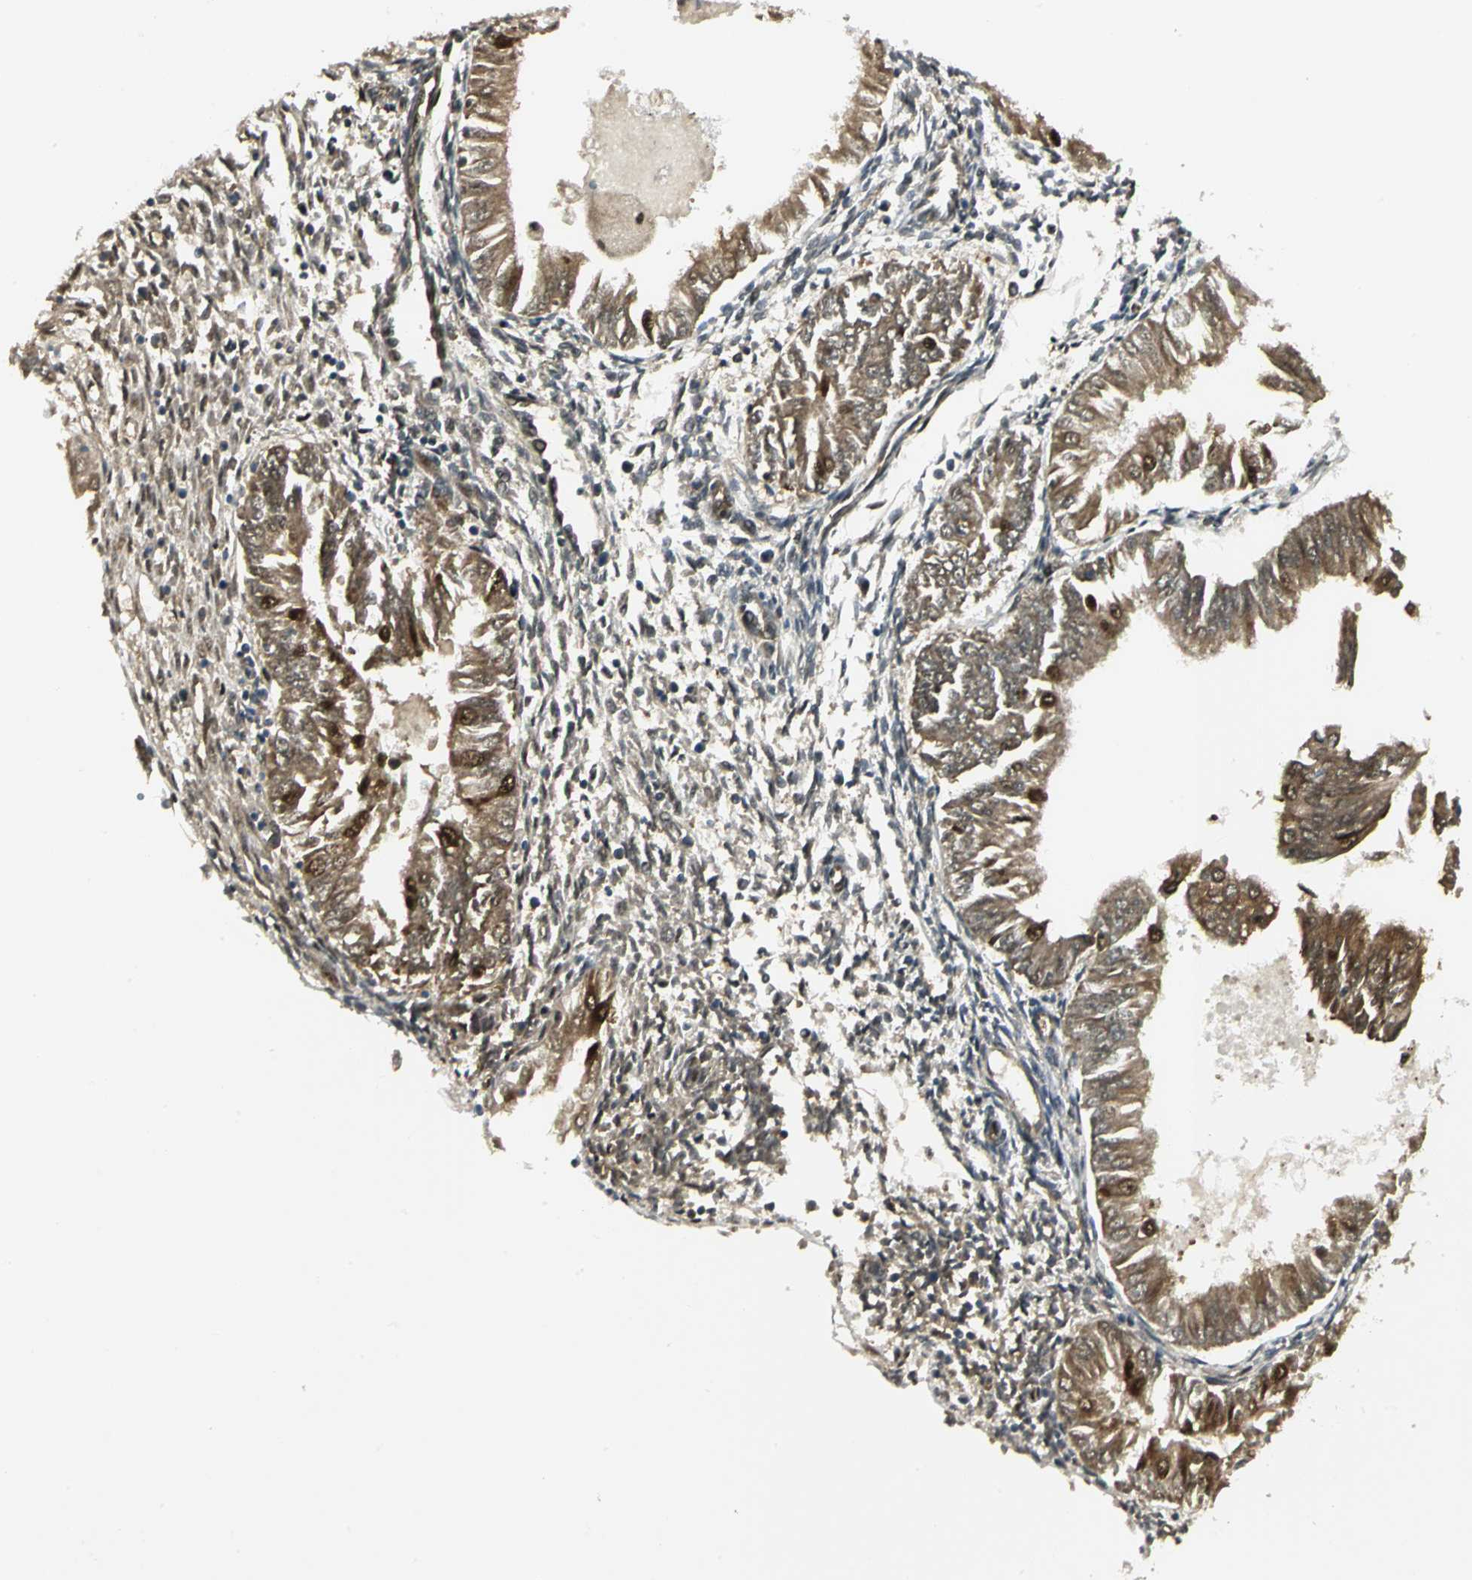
{"staining": {"intensity": "moderate", "quantity": ">75%", "location": "cytoplasmic/membranous"}, "tissue": "endometrial cancer", "cell_type": "Tumor cells", "image_type": "cancer", "snomed": [{"axis": "morphology", "description": "Adenocarcinoma, NOS"}, {"axis": "topography", "description": "Endometrium"}], "caption": "Immunohistochemistry image of neoplastic tissue: adenocarcinoma (endometrial) stained using IHC exhibits medium levels of moderate protein expression localized specifically in the cytoplasmic/membranous of tumor cells, appearing as a cytoplasmic/membranous brown color.", "gene": "PSMC4", "patient": {"sex": "female", "age": 53}}